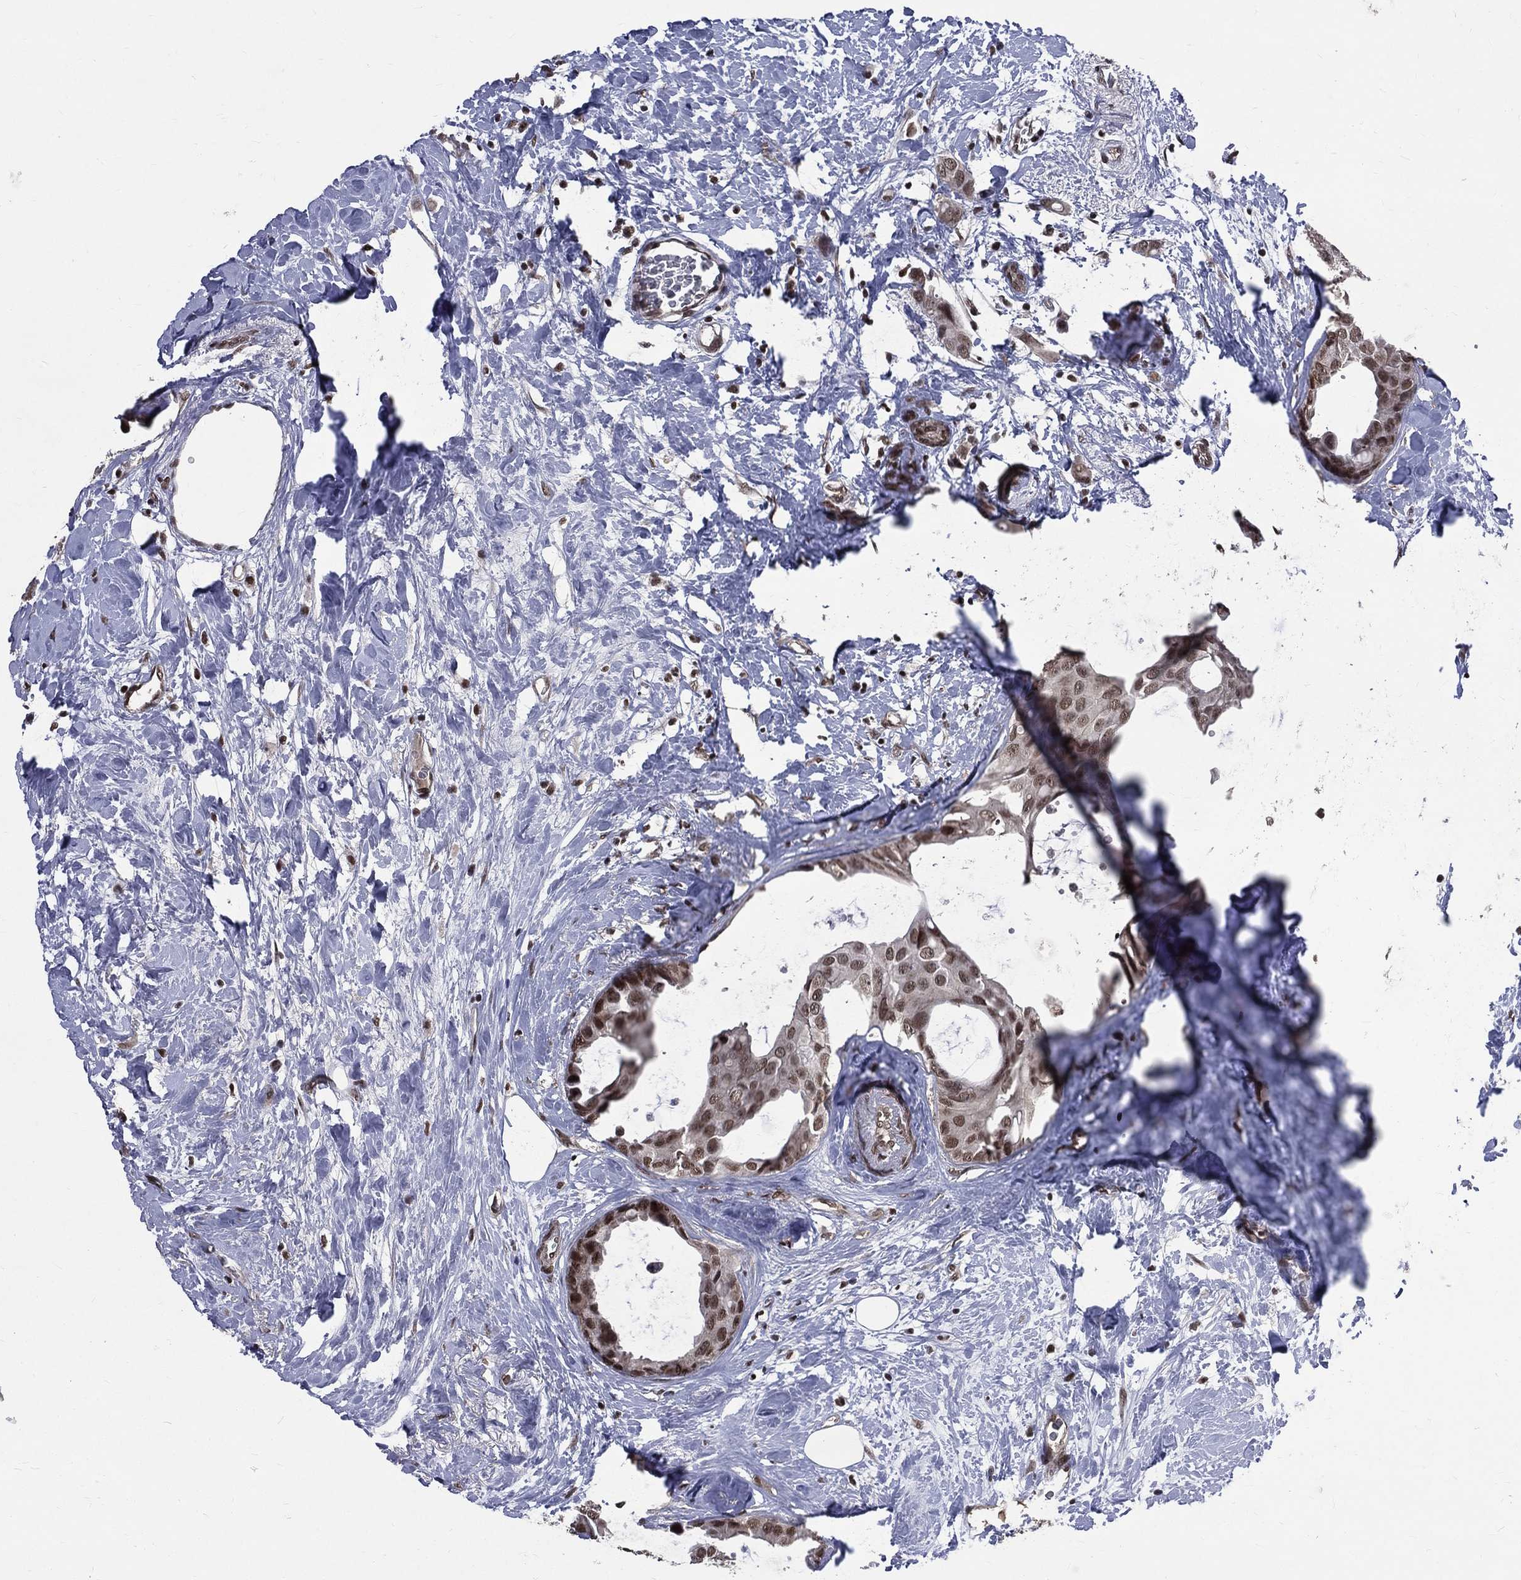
{"staining": {"intensity": "moderate", "quantity": "<25%", "location": "nuclear"}, "tissue": "breast cancer", "cell_type": "Tumor cells", "image_type": "cancer", "snomed": [{"axis": "morphology", "description": "Duct carcinoma"}, {"axis": "topography", "description": "Breast"}], "caption": "This is a histology image of immunohistochemistry staining of breast cancer (intraductal carcinoma), which shows moderate staining in the nuclear of tumor cells.", "gene": "SMC3", "patient": {"sex": "female", "age": 45}}